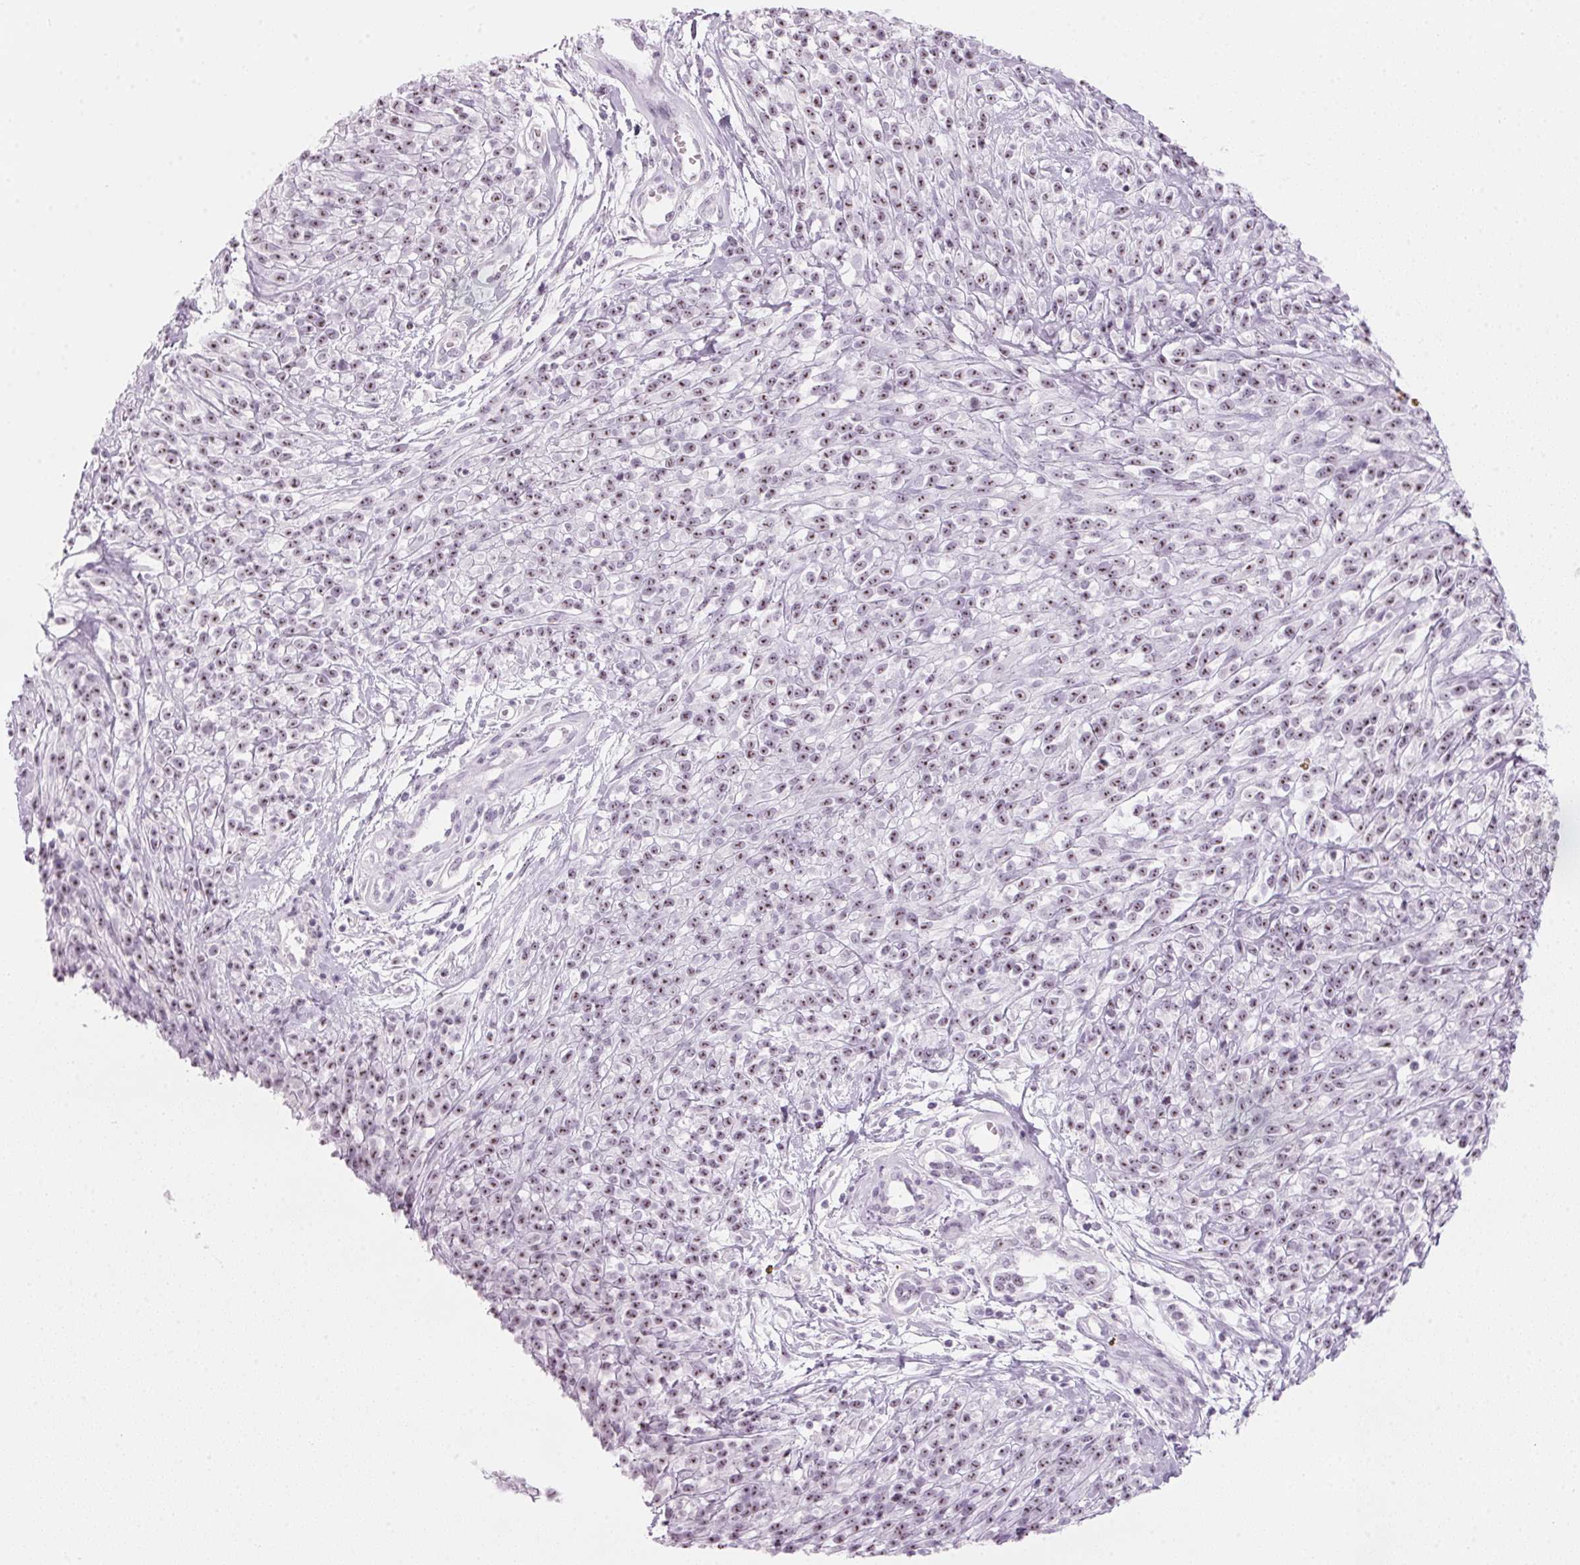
{"staining": {"intensity": "weak", "quantity": "25%-75%", "location": "nuclear"}, "tissue": "melanoma", "cell_type": "Tumor cells", "image_type": "cancer", "snomed": [{"axis": "morphology", "description": "Malignant melanoma, NOS"}, {"axis": "topography", "description": "Skin"}, {"axis": "topography", "description": "Skin of trunk"}], "caption": "Immunohistochemistry (IHC) histopathology image of neoplastic tissue: melanoma stained using immunohistochemistry (IHC) demonstrates low levels of weak protein expression localized specifically in the nuclear of tumor cells, appearing as a nuclear brown color.", "gene": "DNTTIP2", "patient": {"sex": "male", "age": 74}}